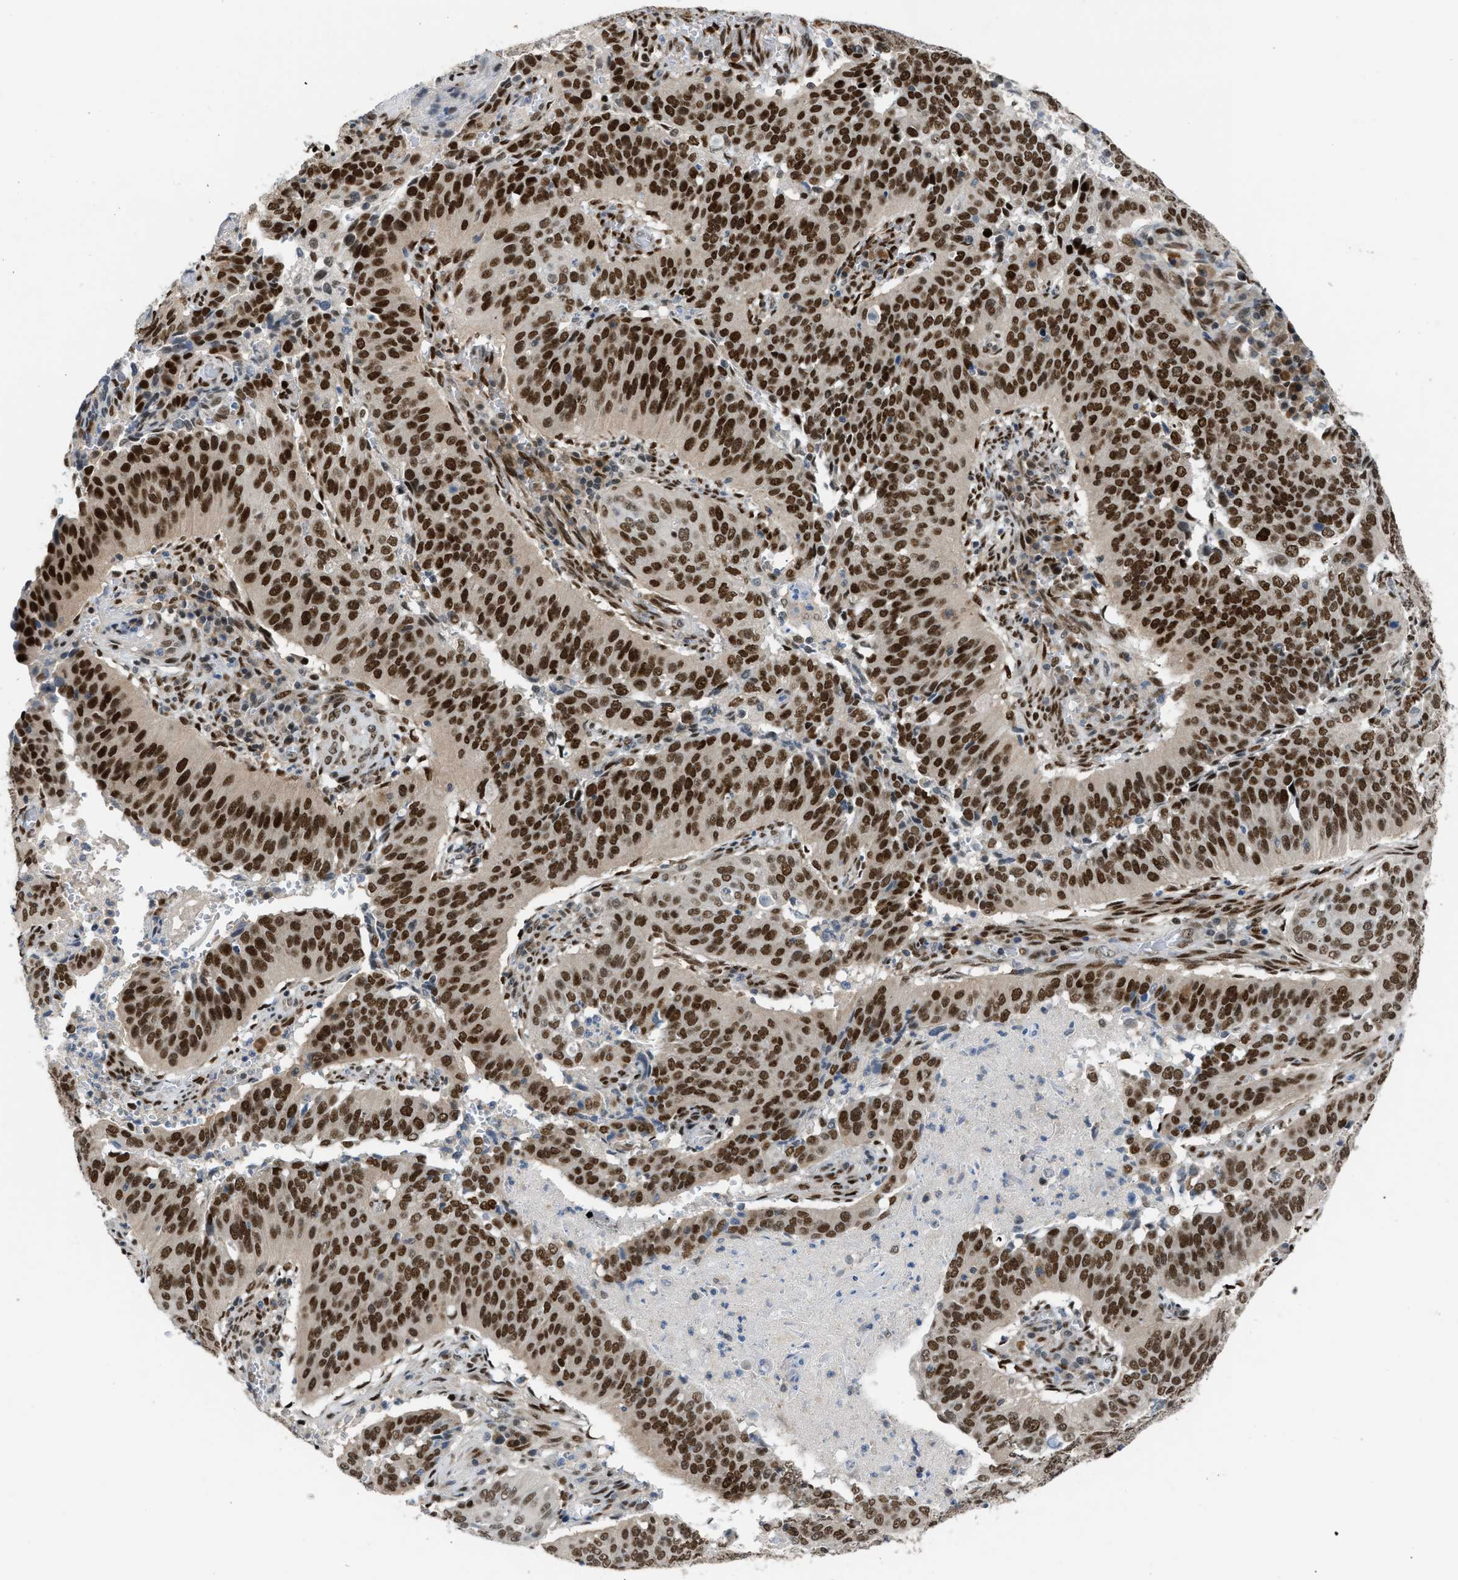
{"staining": {"intensity": "strong", "quantity": ">75%", "location": "nuclear"}, "tissue": "cervical cancer", "cell_type": "Tumor cells", "image_type": "cancer", "snomed": [{"axis": "morphology", "description": "Squamous cell carcinoma, NOS"}, {"axis": "topography", "description": "Cervix"}], "caption": "Immunohistochemistry micrograph of neoplastic tissue: cervical squamous cell carcinoma stained using IHC reveals high levels of strong protein expression localized specifically in the nuclear of tumor cells, appearing as a nuclear brown color.", "gene": "SSBP2", "patient": {"sex": "female", "age": 39}}